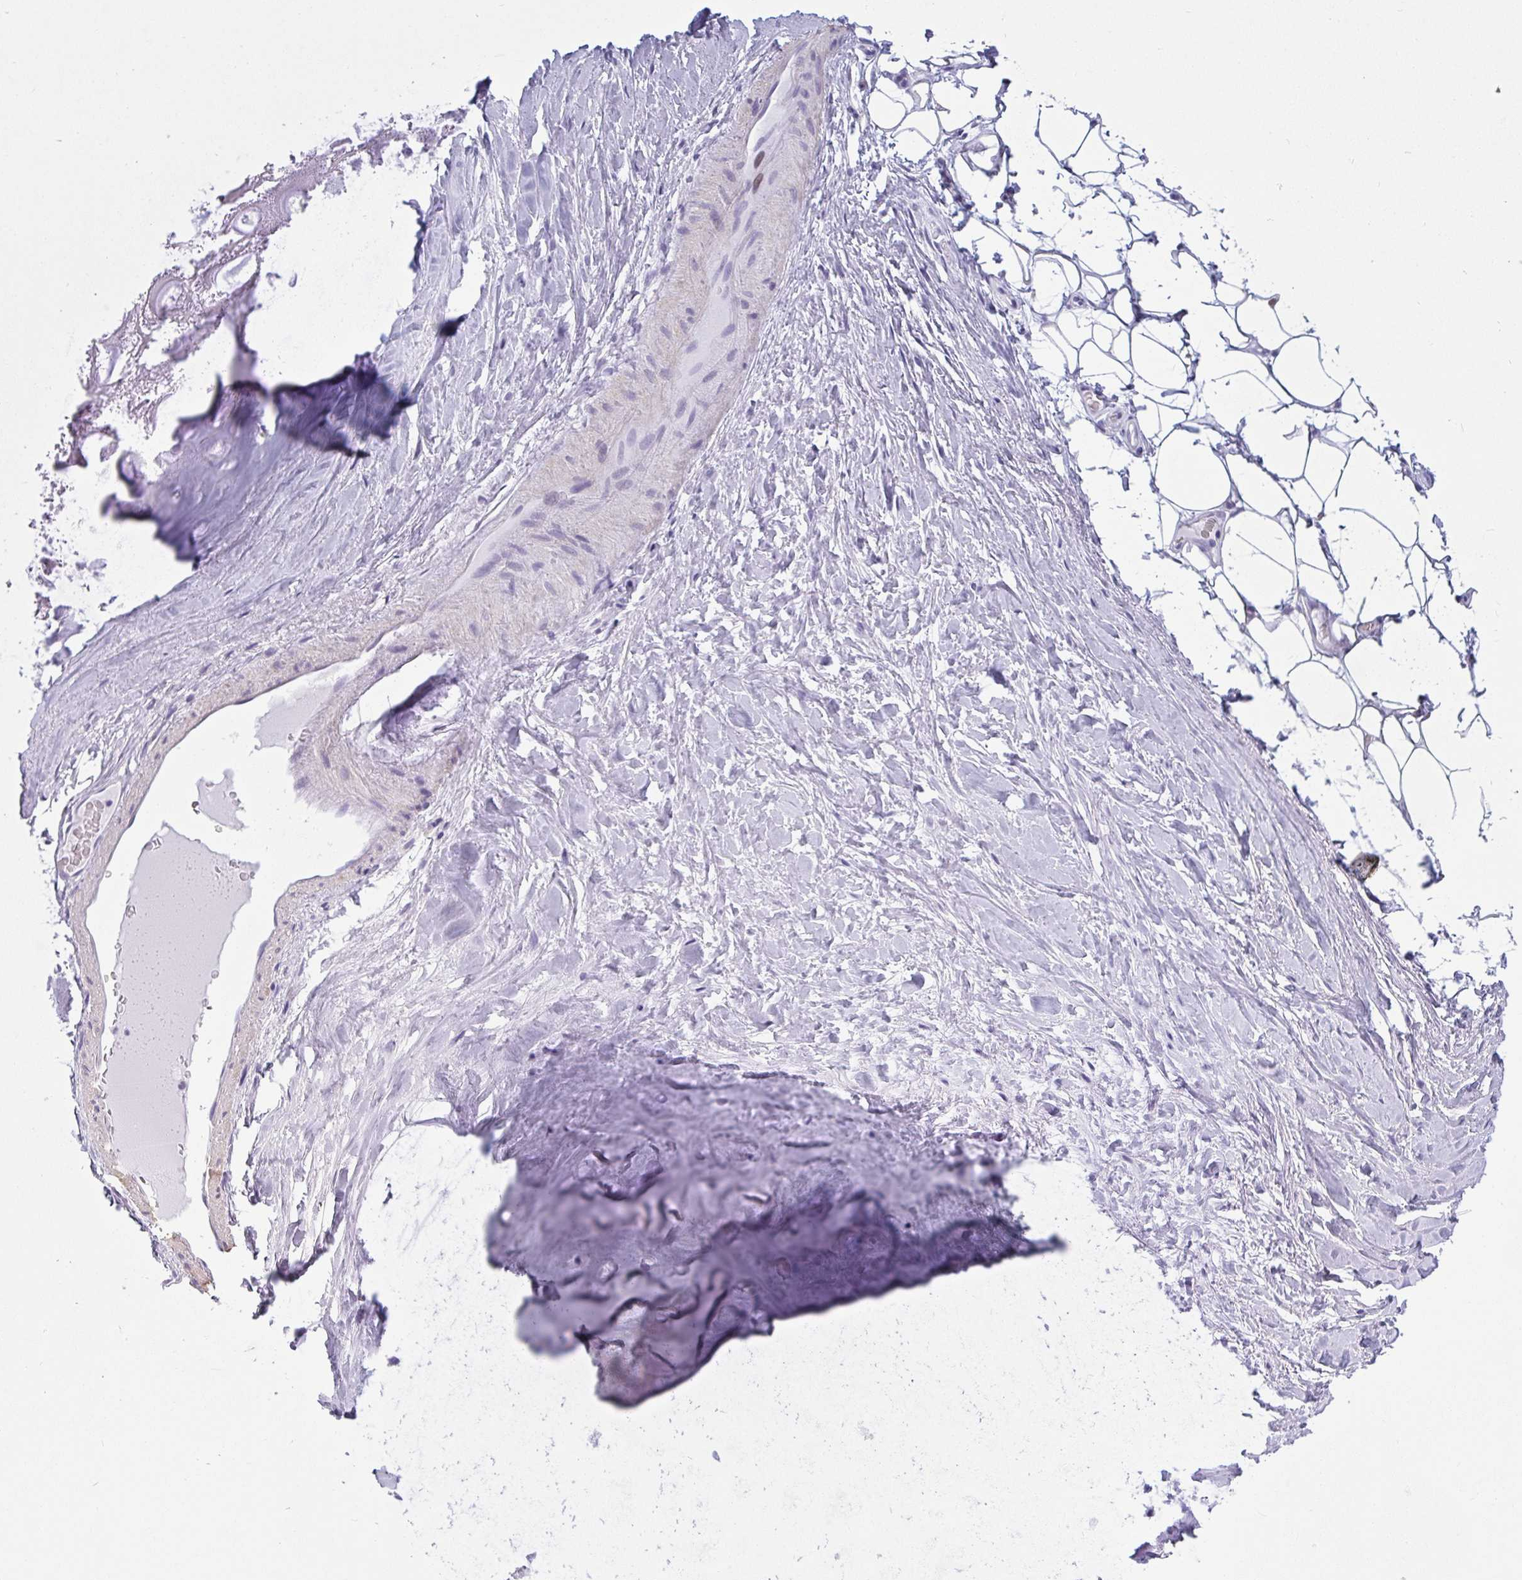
{"staining": {"intensity": "negative", "quantity": "none", "location": "none"}, "tissue": "adipose tissue", "cell_type": "Adipocytes", "image_type": "normal", "snomed": [{"axis": "morphology", "description": "Normal tissue, NOS"}, {"axis": "topography", "description": "Lymph node"}, {"axis": "topography", "description": "Cartilage tissue"}, {"axis": "topography", "description": "Nasopharynx"}], "caption": "There is no significant positivity in adipocytes of adipose tissue.", "gene": "SUZ12", "patient": {"sex": "male", "age": 63}}